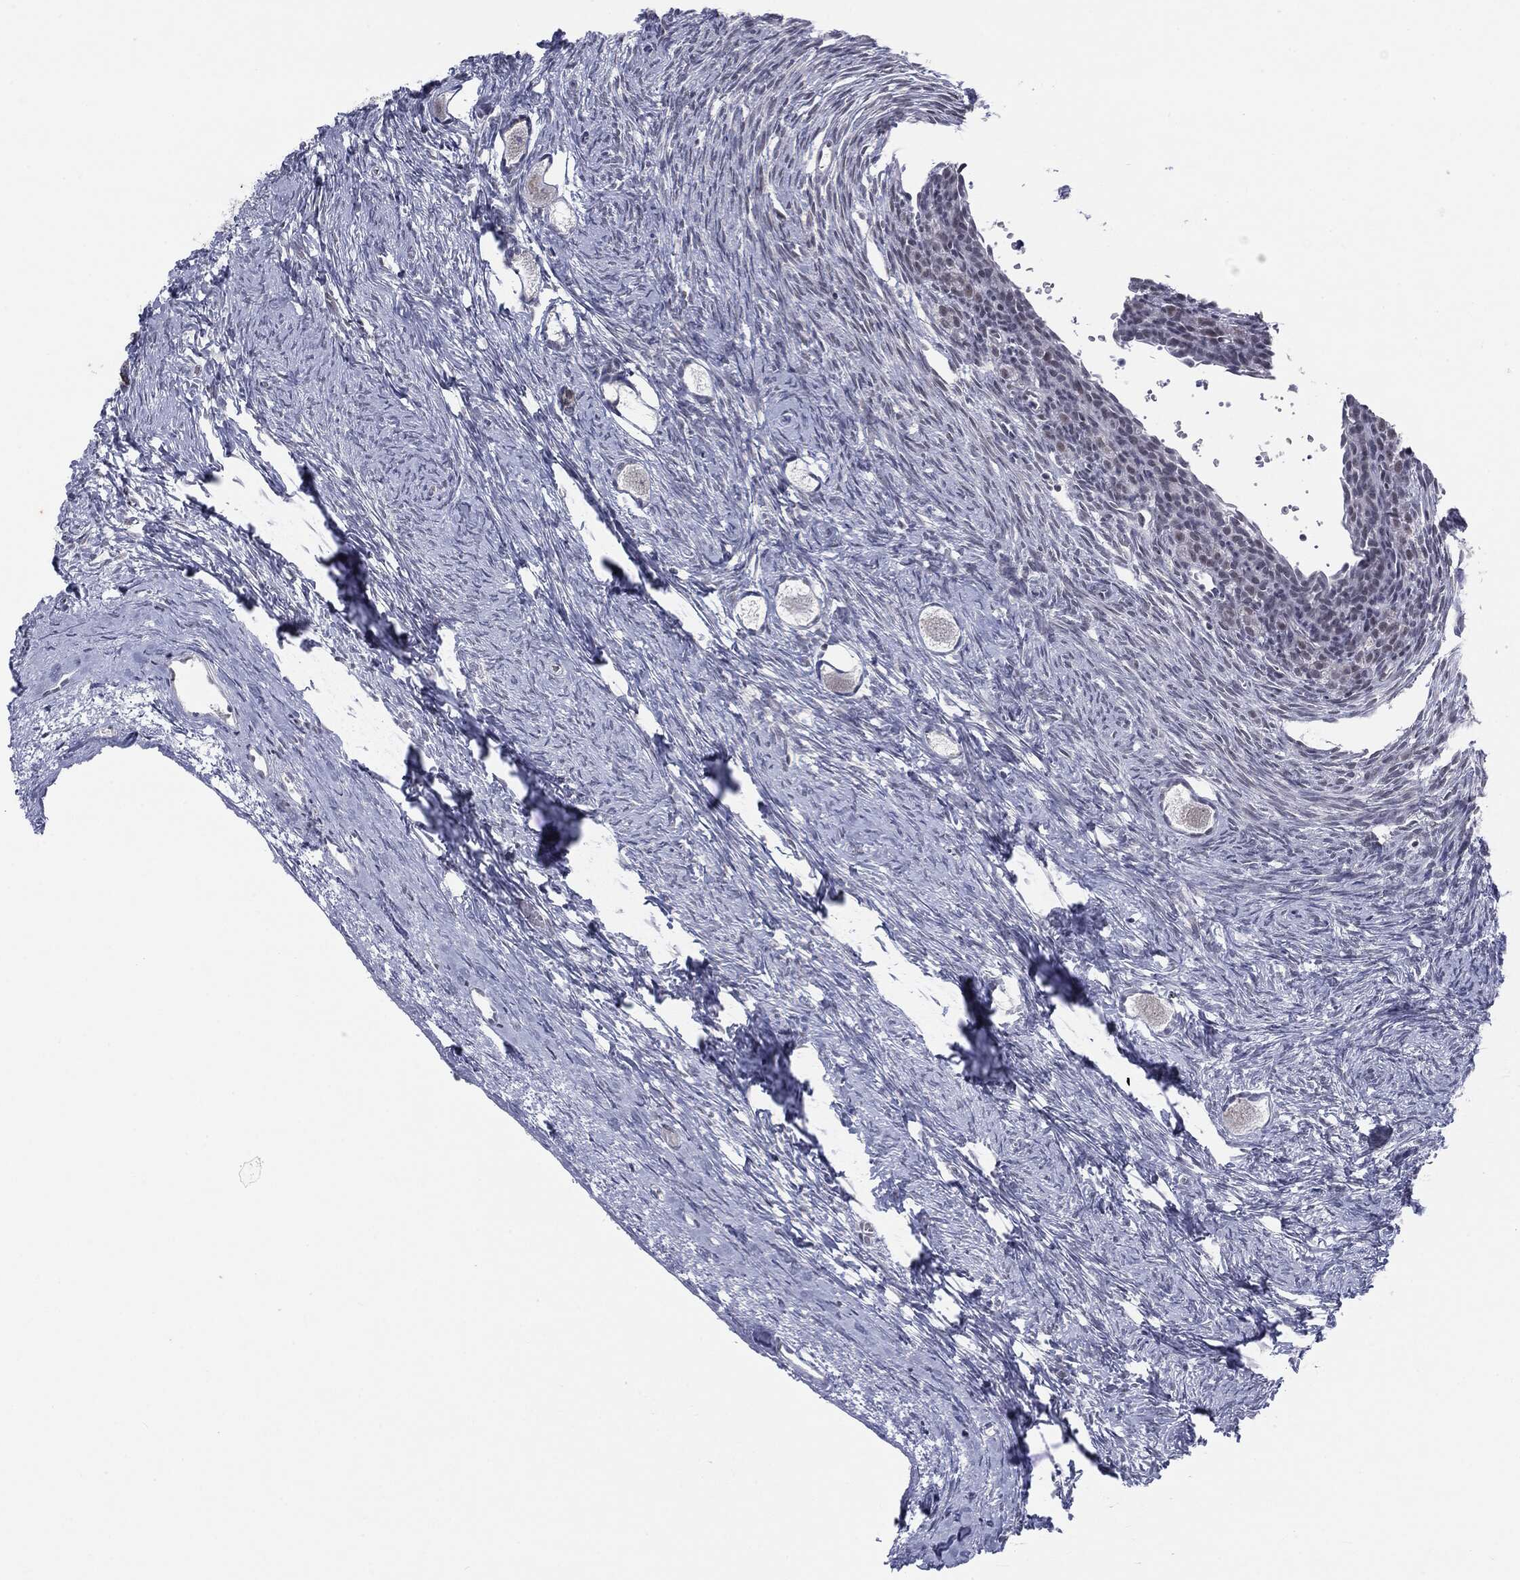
{"staining": {"intensity": "negative", "quantity": "none", "location": "none"}, "tissue": "ovary", "cell_type": "Follicle cells", "image_type": "normal", "snomed": [{"axis": "morphology", "description": "Normal tissue, NOS"}, {"axis": "topography", "description": "Ovary"}], "caption": "Immunohistochemical staining of unremarkable ovary exhibits no significant staining in follicle cells. The staining was performed using DAB to visualize the protein expression in brown, while the nuclei were stained in blue with hematoxylin (Magnification: 20x).", "gene": "SLC5A5", "patient": {"sex": "female", "age": 27}}